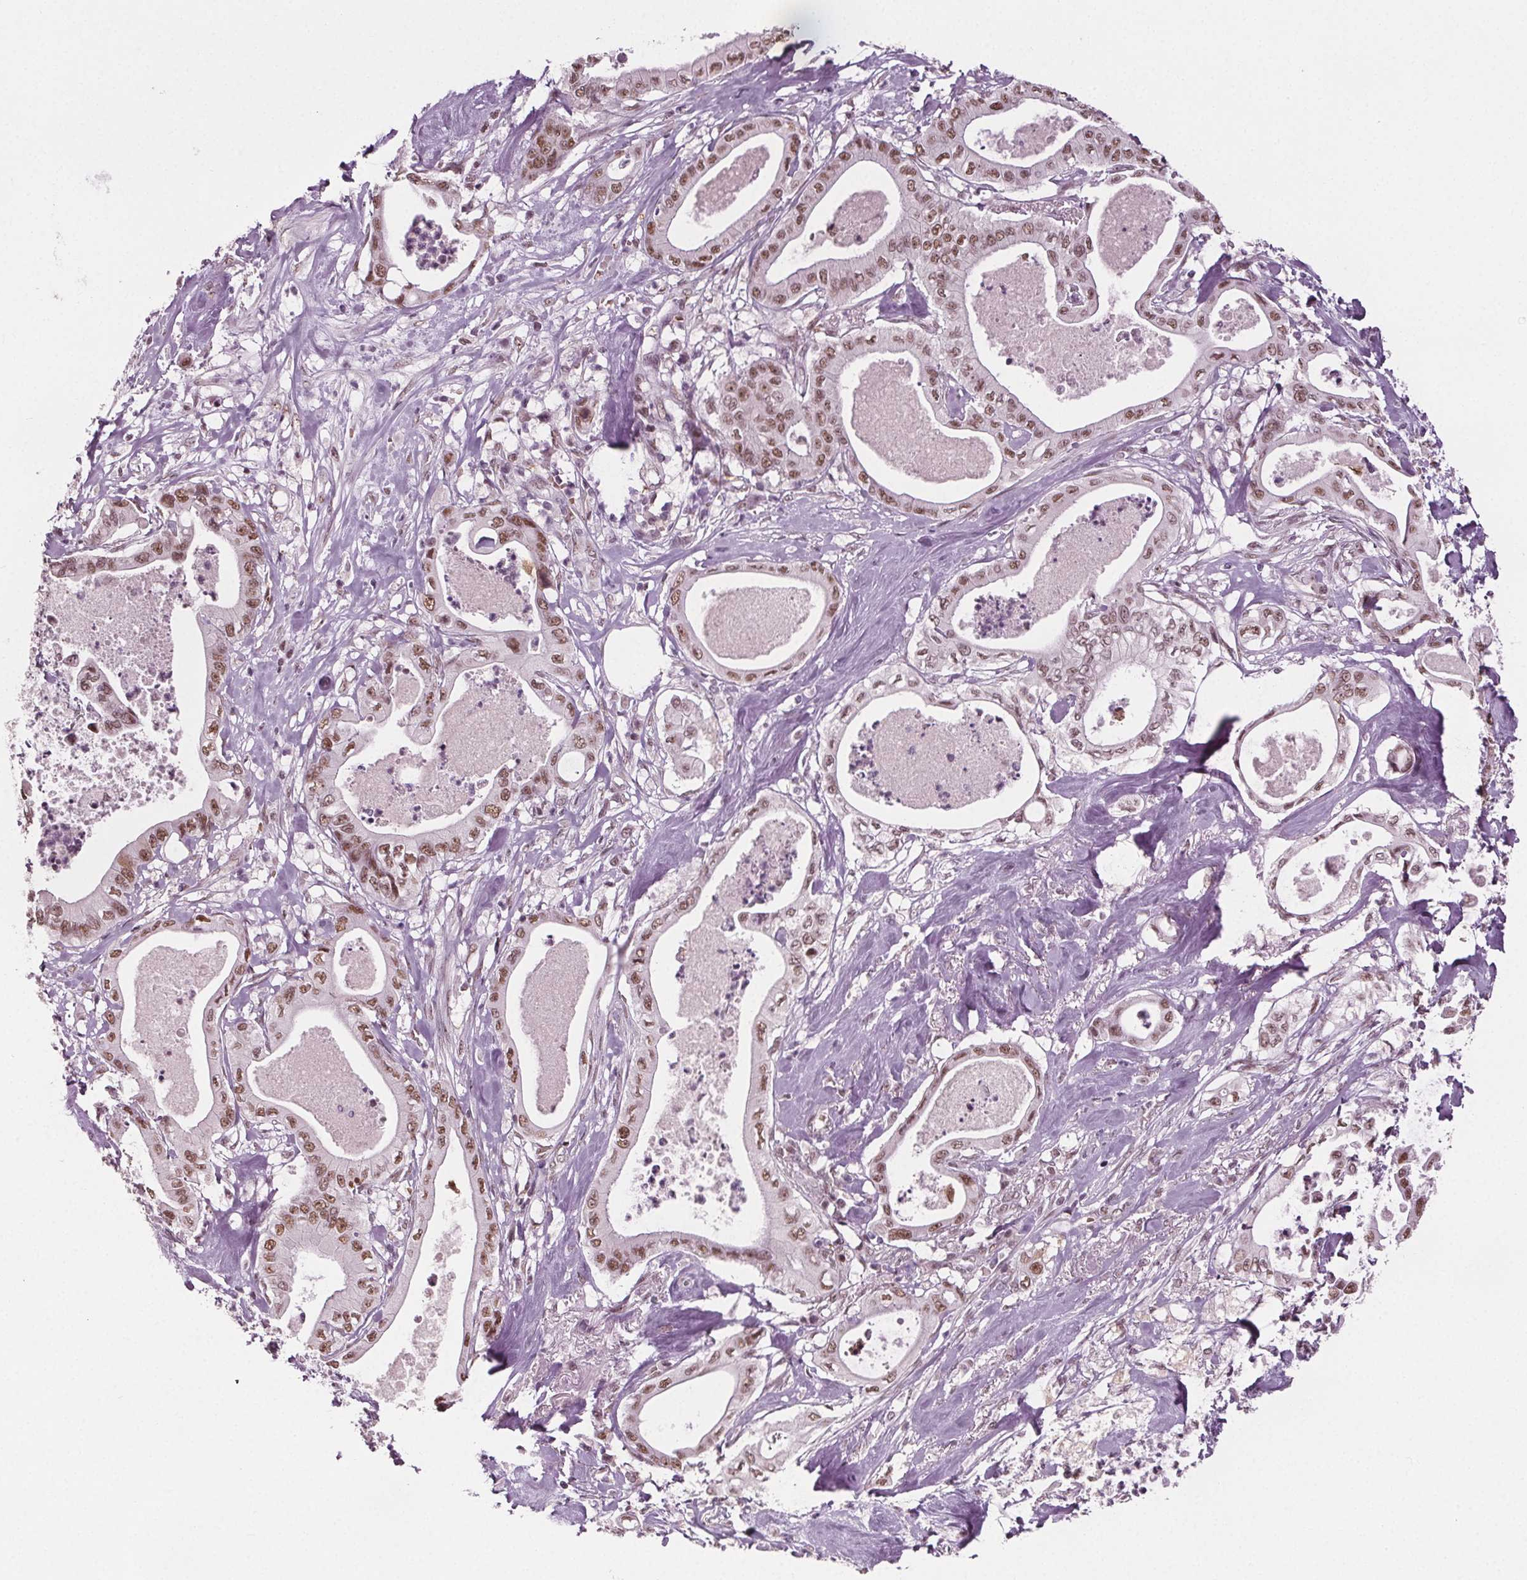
{"staining": {"intensity": "moderate", "quantity": ">75%", "location": "nuclear"}, "tissue": "pancreatic cancer", "cell_type": "Tumor cells", "image_type": "cancer", "snomed": [{"axis": "morphology", "description": "Adenocarcinoma, NOS"}, {"axis": "topography", "description": "Pancreas"}], "caption": "DAB (3,3'-diaminobenzidine) immunohistochemical staining of pancreatic cancer displays moderate nuclear protein staining in approximately >75% of tumor cells. (DAB IHC, brown staining for protein, blue staining for nuclei).", "gene": "IWS1", "patient": {"sex": "male", "age": 71}}